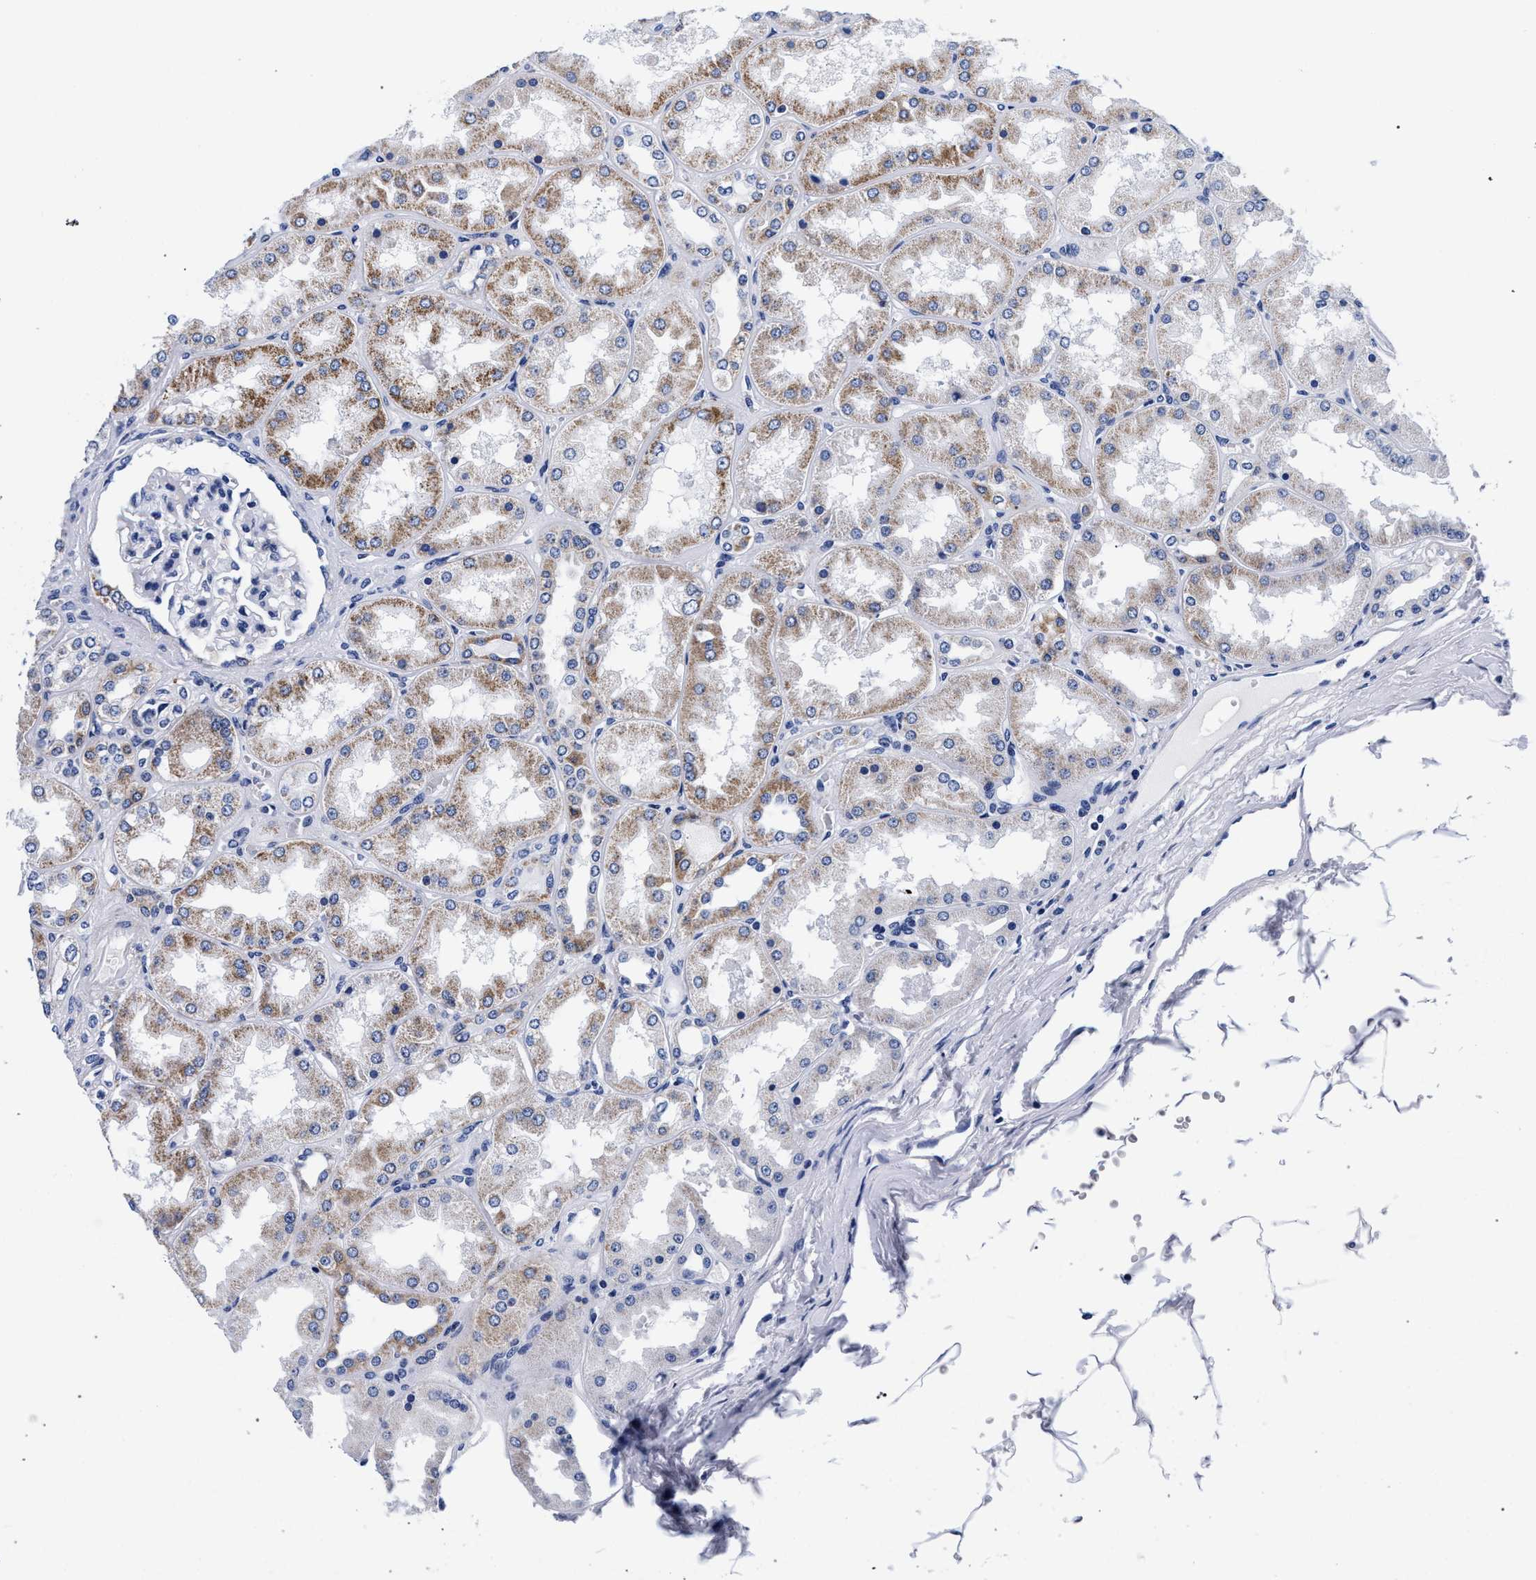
{"staining": {"intensity": "negative", "quantity": "none", "location": "none"}, "tissue": "kidney", "cell_type": "Cells in glomeruli", "image_type": "normal", "snomed": [{"axis": "morphology", "description": "Normal tissue, NOS"}, {"axis": "topography", "description": "Kidney"}], "caption": "This is a image of immunohistochemistry (IHC) staining of benign kidney, which shows no staining in cells in glomeruli.", "gene": "RAB3B", "patient": {"sex": "female", "age": 56}}